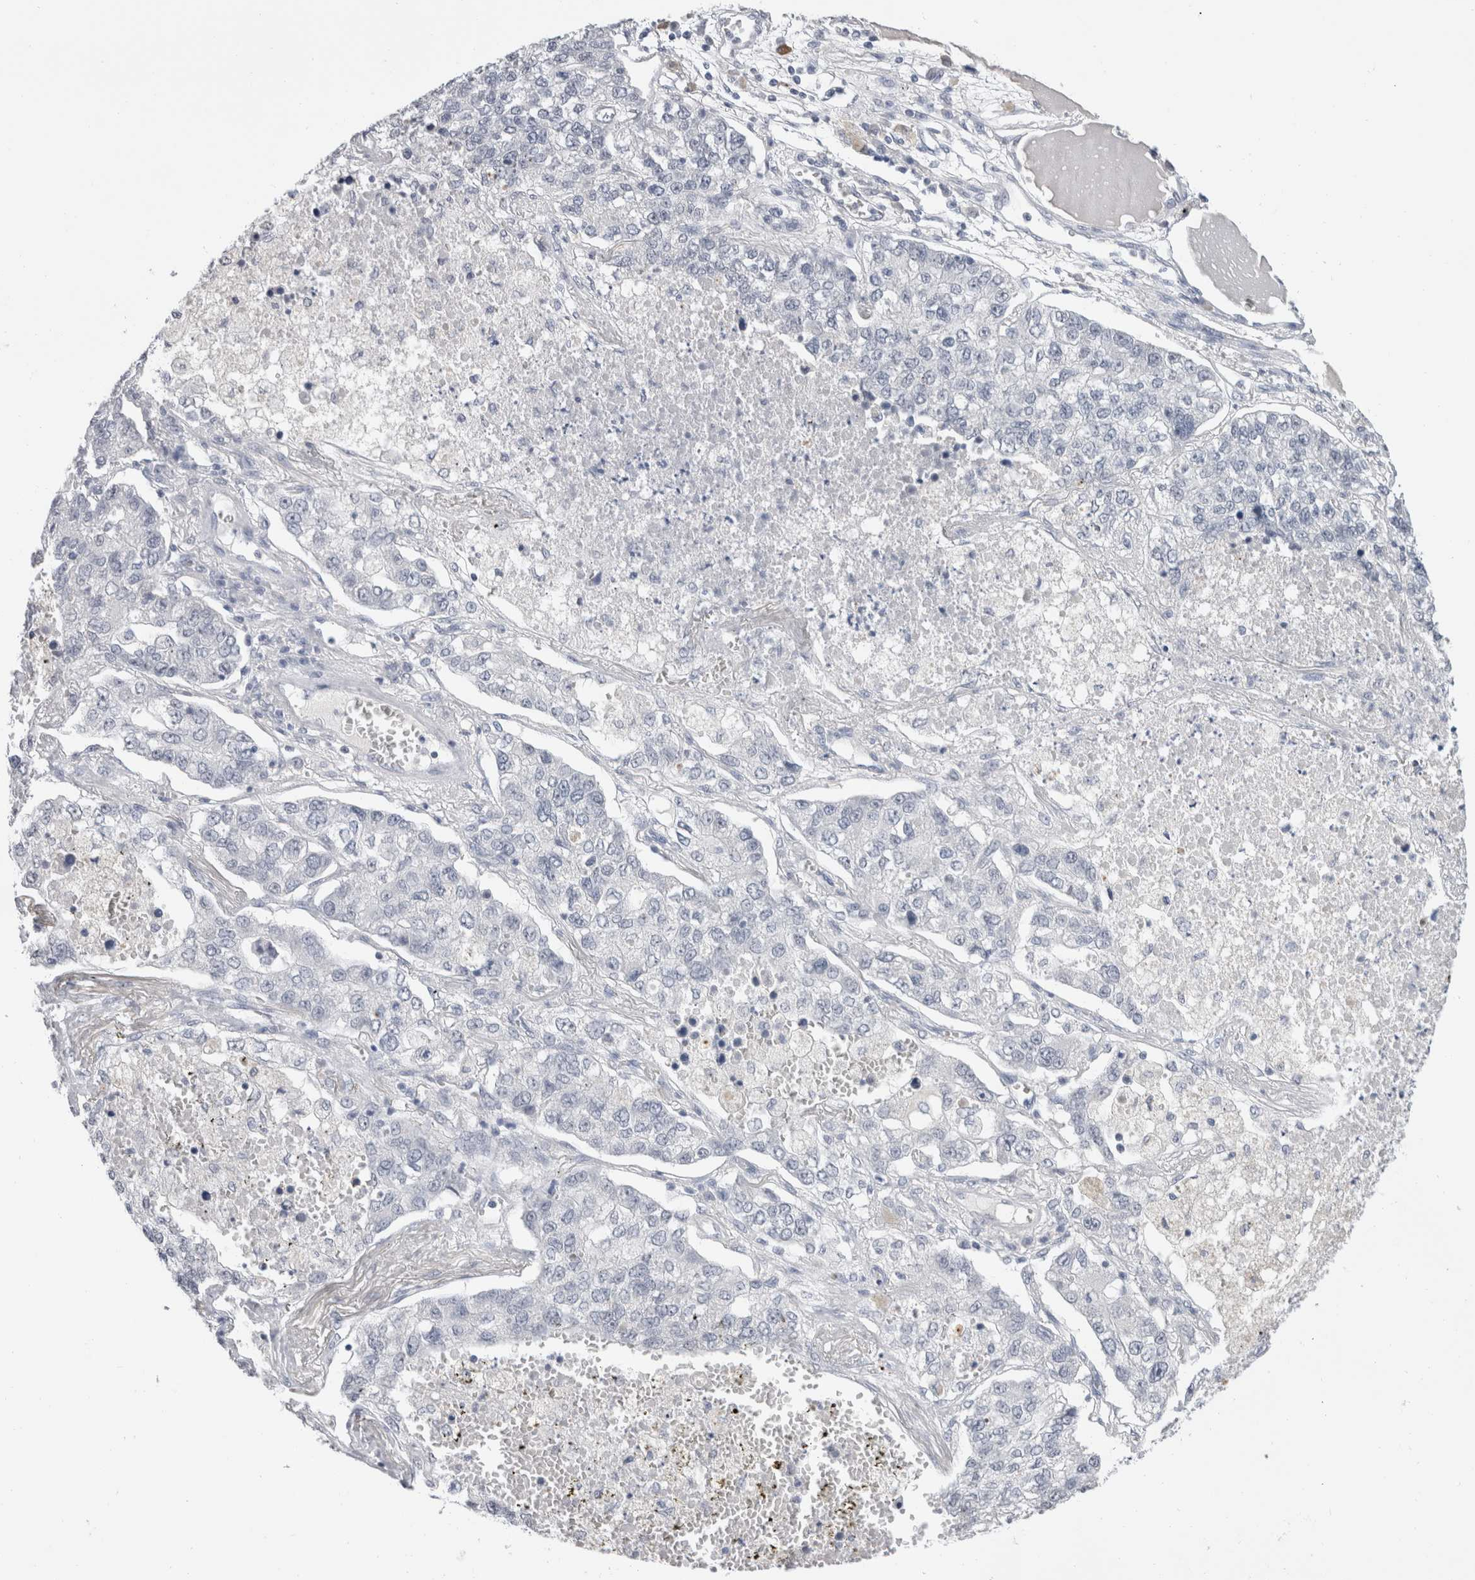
{"staining": {"intensity": "negative", "quantity": "none", "location": "none"}, "tissue": "lung cancer", "cell_type": "Tumor cells", "image_type": "cancer", "snomed": [{"axis": "morphology", "description": "Adenocarcinoma, NOS"}, {"axis": "topography", "description": "Lung"}], "caption": "An image of human lung cancer is negative for staining in tumor cells.", "gene": "CADM3", "patient": {"sex": "male", "age": 49}}